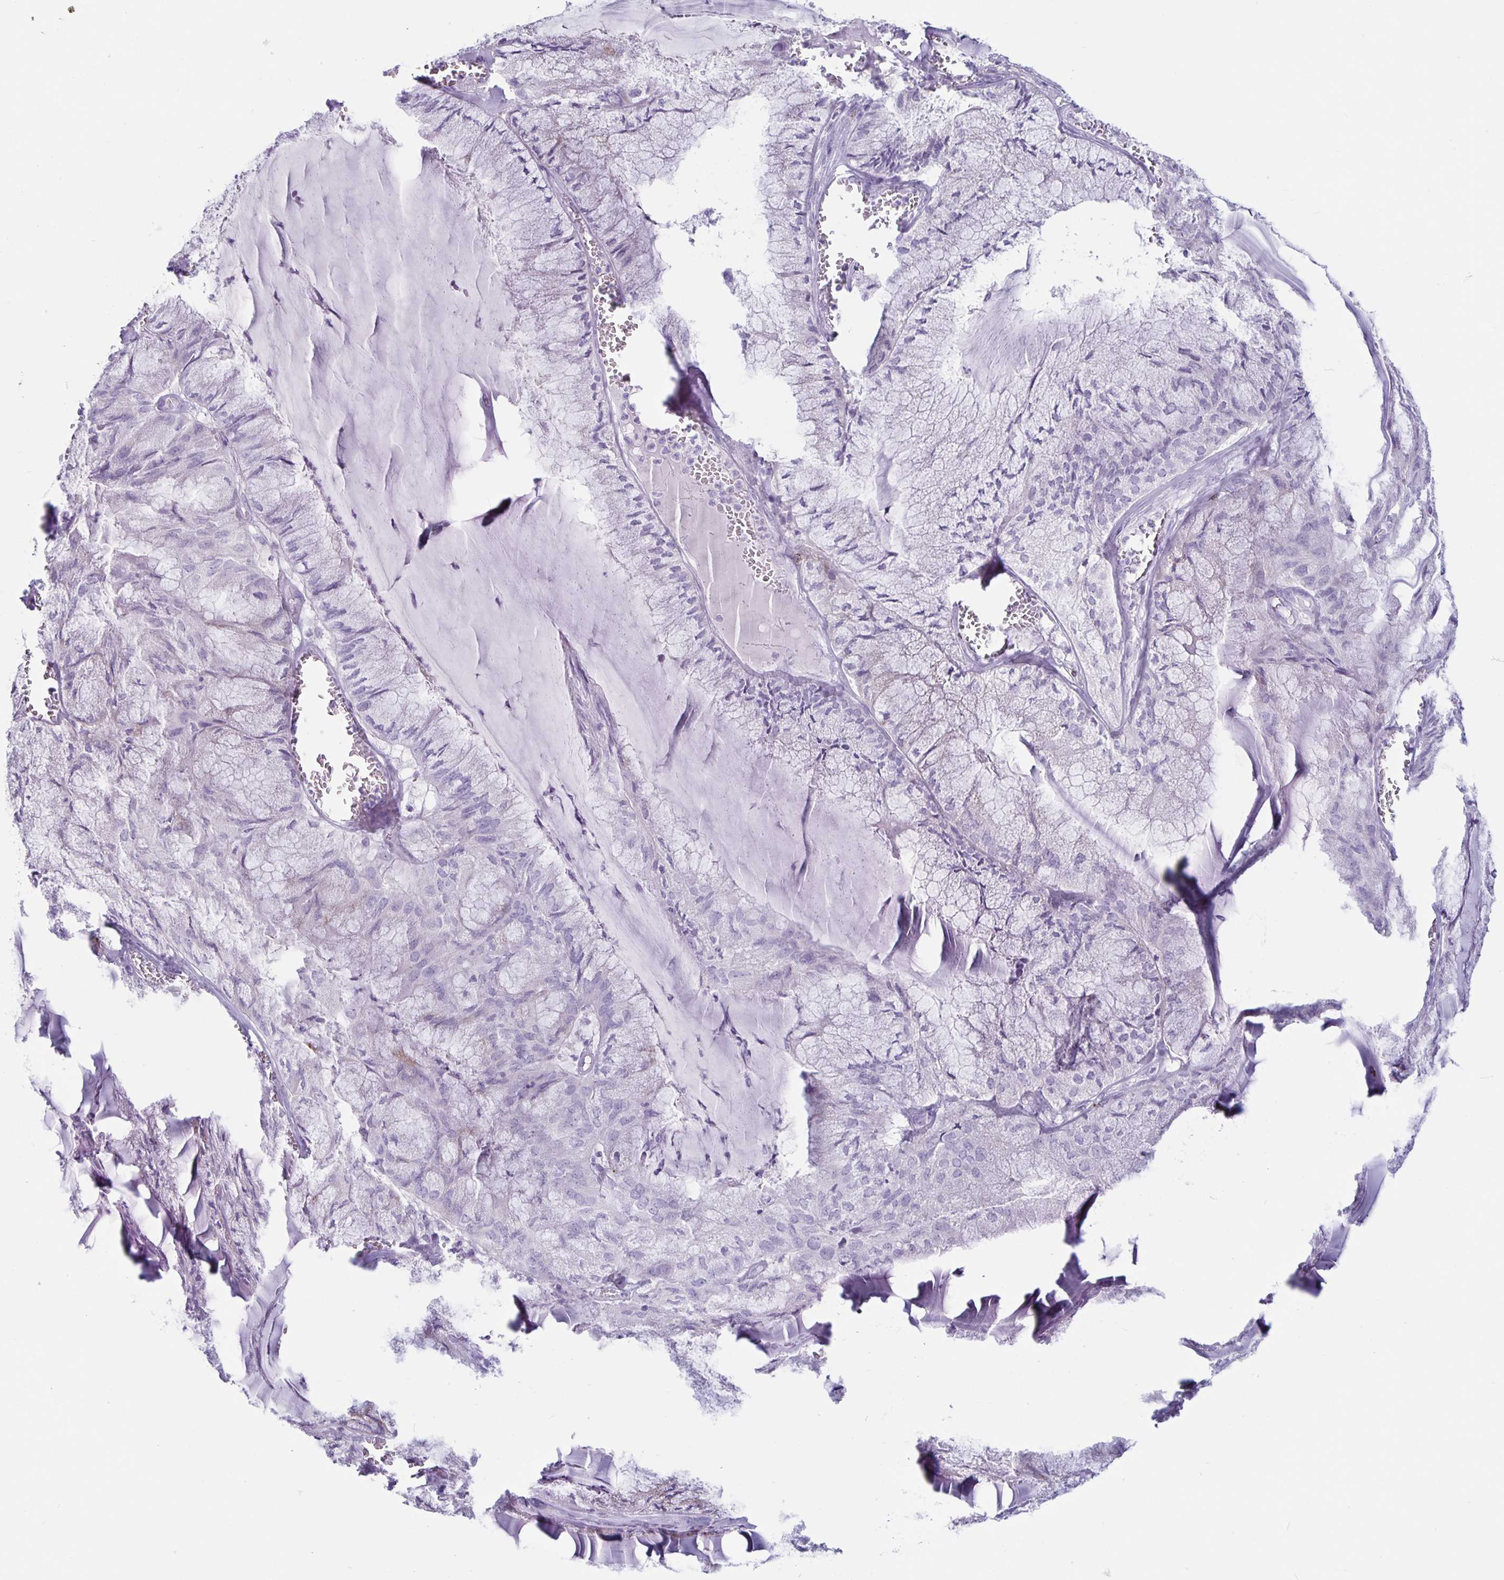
{"staining": {"intensity": "negative", "quantity": "none", "location": "none"}, "tissue": "endometrial cancer", "cell_type": "Tumor cells", "image_type": "cancer", "snomed": [{"axis": "morphology", "description": "Carcinoma, NOS"}, {"axis": "topography", "description": "Endometrium"}], "caption": "This micrograph is of carcinoma (endometrial) stained with immunohistochemistry (IHC) to label a protein in brown with the nuclei are counter-stained blue. There is no staining in tumor cells.", "gene": "GZMK", "patient": {"sex": "female", "age": 62}}